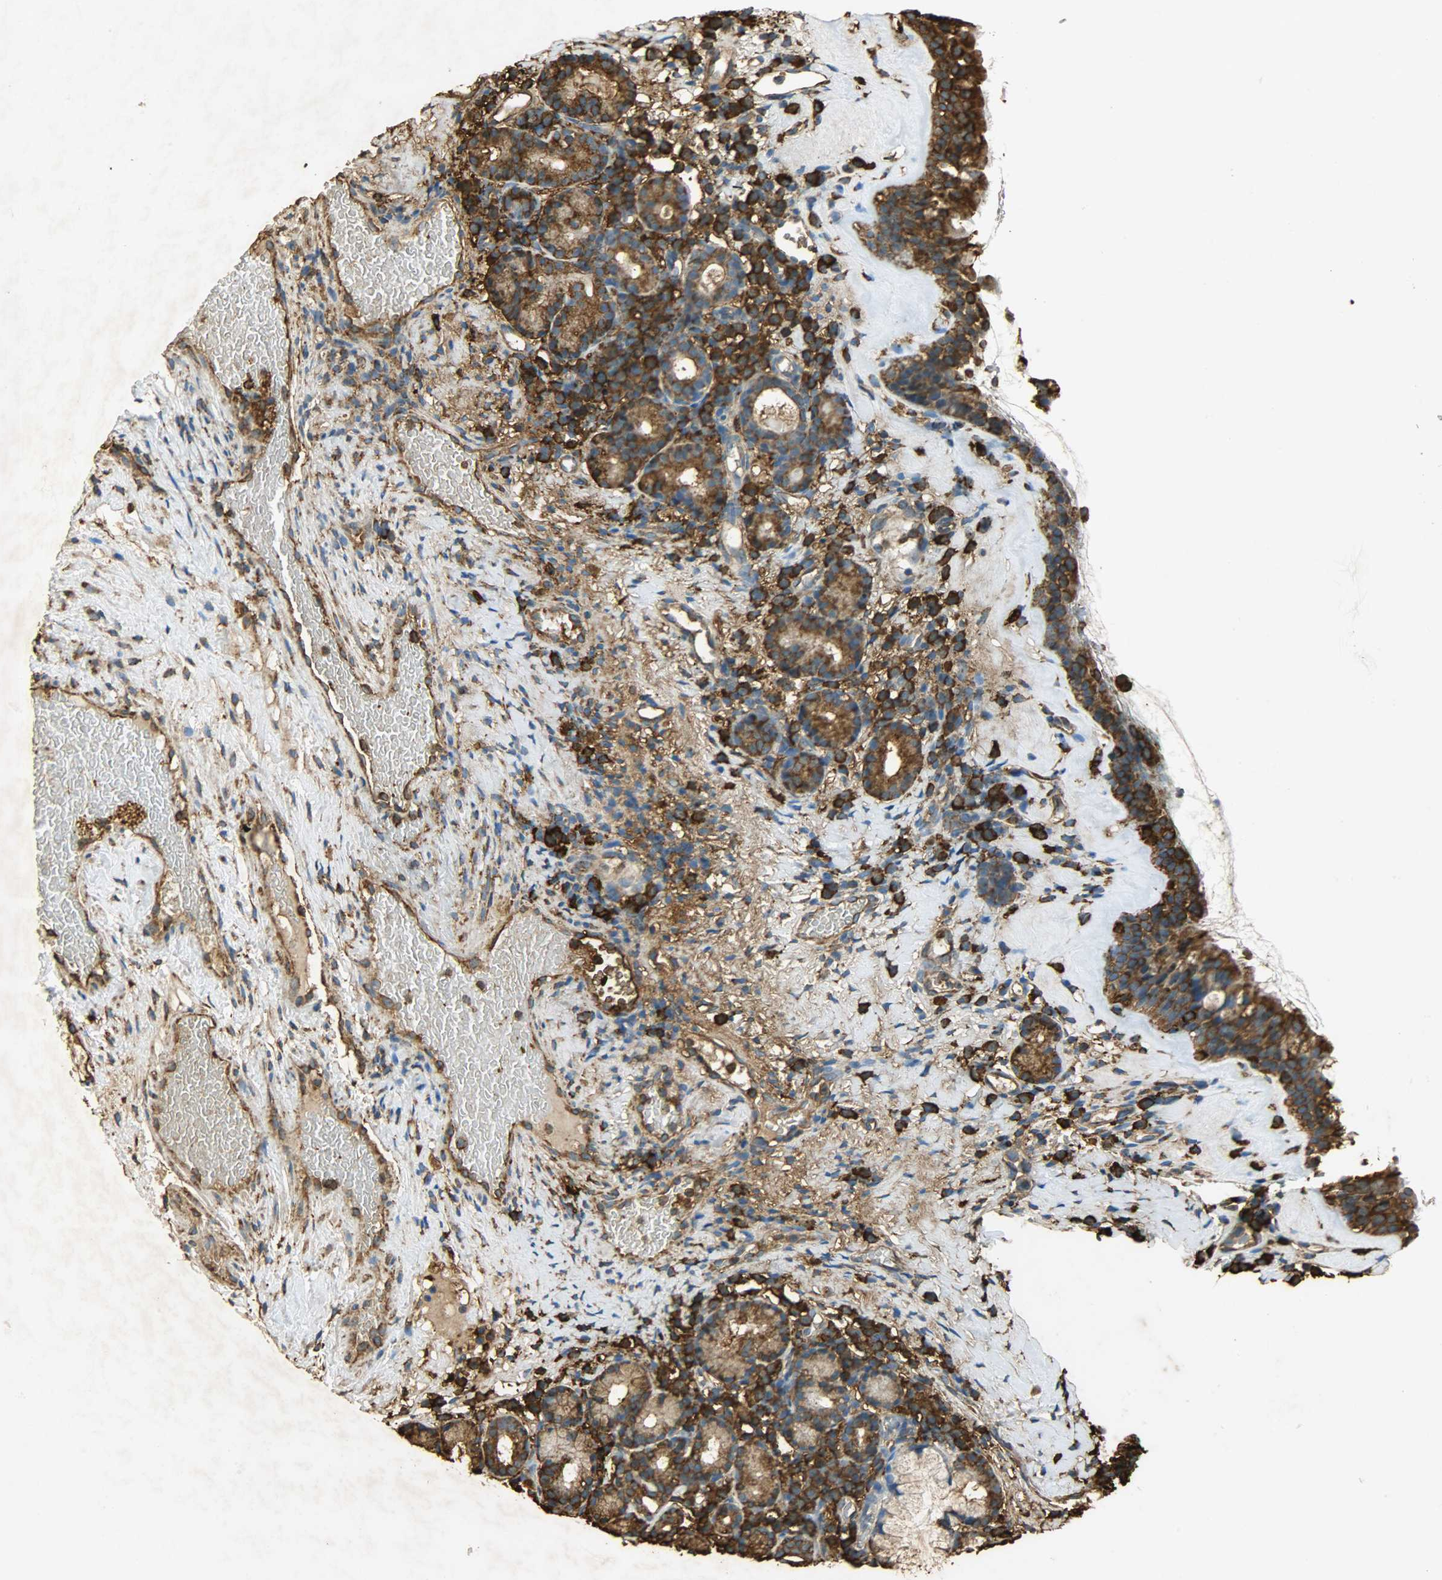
{"staining": {"intensity": "strong", "quantity": ">75%", "location": "cytoplasmic/membranous"}, "tissue": "nasopharynx", "cell_type": "Respiratory epithelial cells", "image_type": "normal", "snomed": [{"axis": "morphology", "description": "Normal tissue, NOS"}, {"axis": "morphology", "description": "Inflammation, NOS"}, {"axis": "topography", "description": "Nasopharynx"}], "caption": "Unremarkable nasopharynx displays strong cytoplasmic/membranous expression in about >75% of respiratory epithelial cells.", "gene": "HSP90B1", "patient": {"sex": "female", "age": 55}}